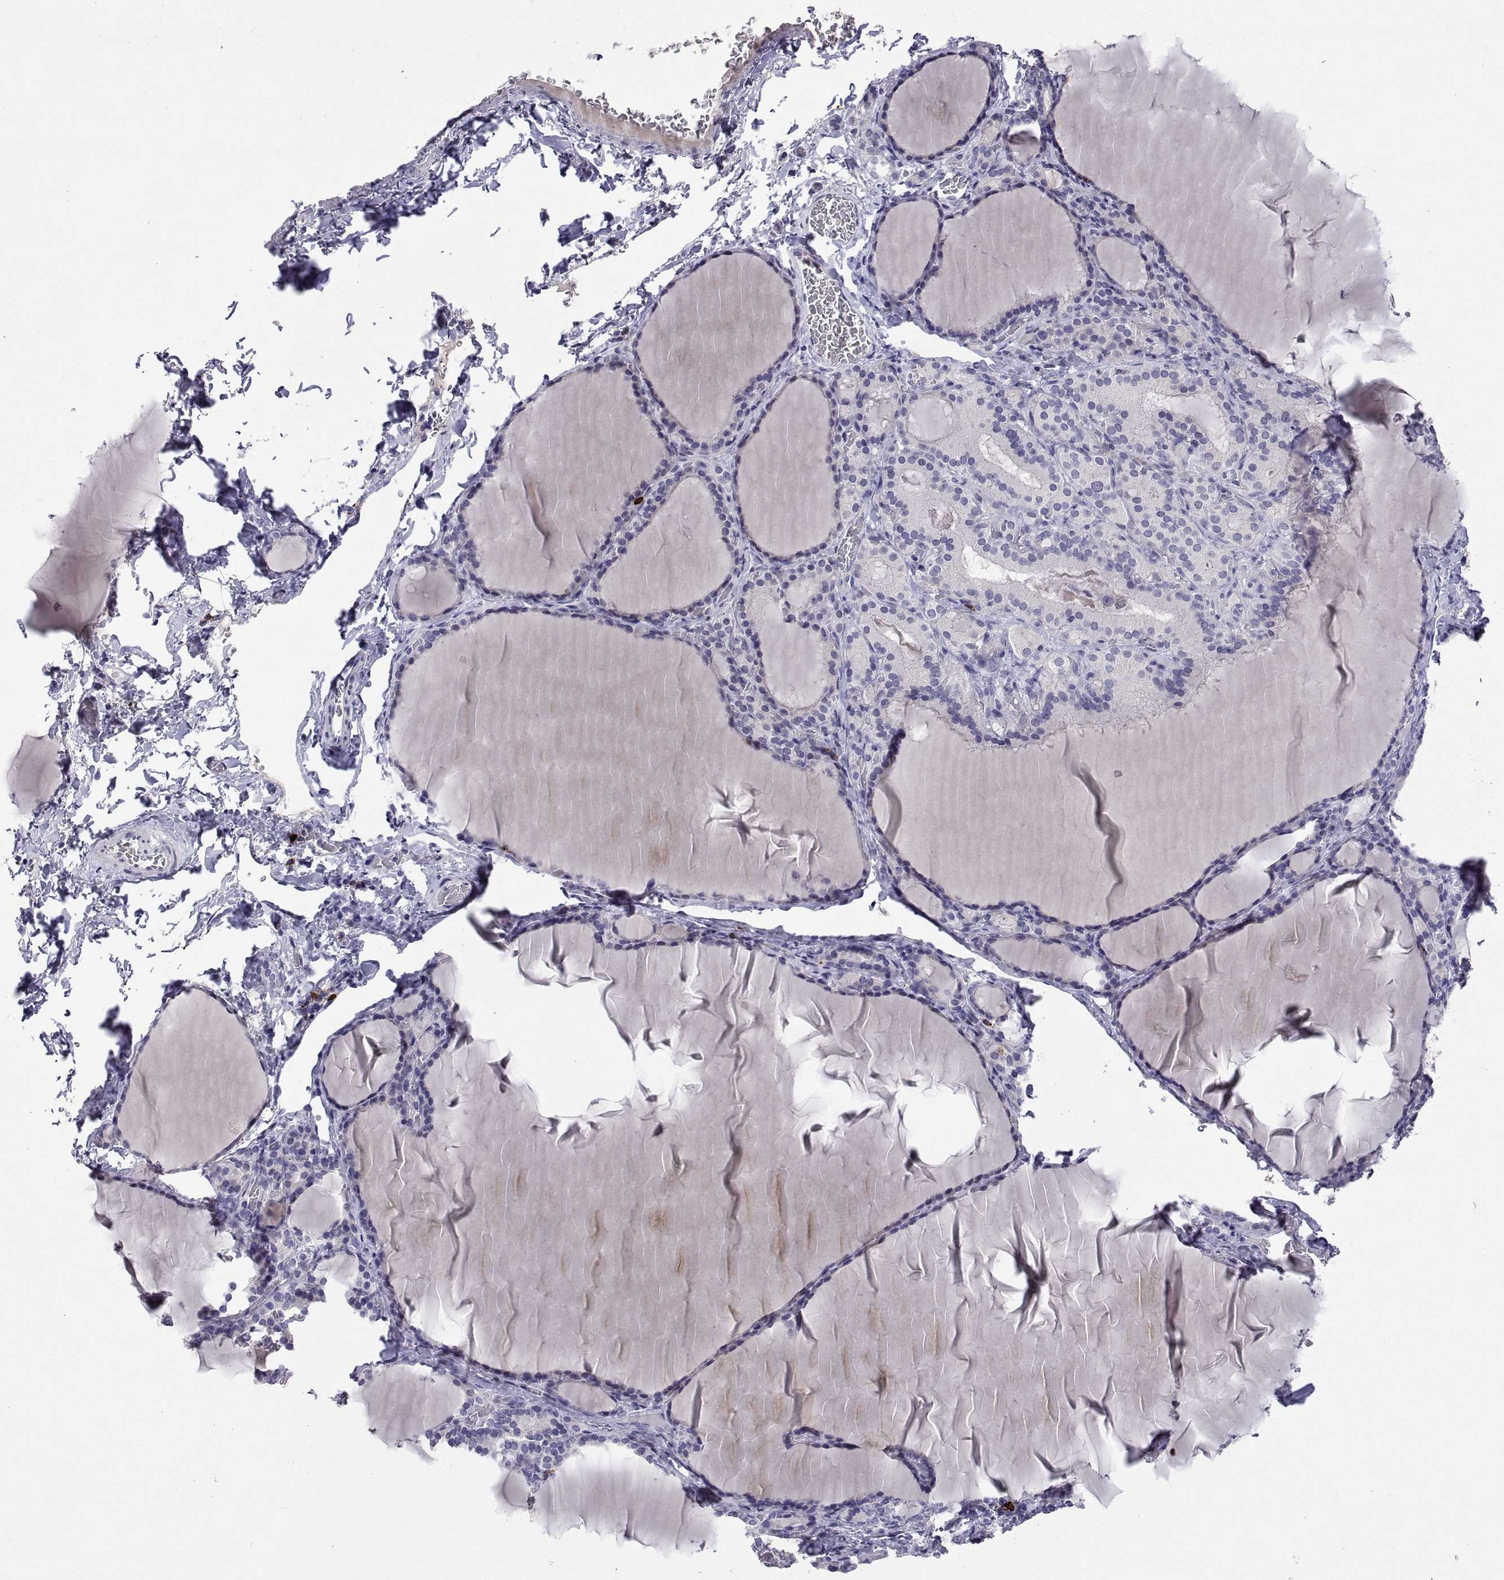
{"staining": {"intensity": "negative", "quantity": "none", "location": "none"}, "tissue": "thyroid gland", "cell_type": "Glandular cells", "image_type": "normal", "snomed": [{"axis": "morphology", "description": "Normal tissue, NOS"}, {"axis": "morphology", "description": "Hyperplasia, NOS"}, {"axis": "topography", "description": "Thyroid gland"}], "caption": "DAB immunohistochemical staining of unremarkable thyroid gland exhibits no significant expression in glandular cells. (IHC, brightfield microscopy, high magnification).", "gene": "MS4A1", "patient": {"sex": "female", "age": 27}}